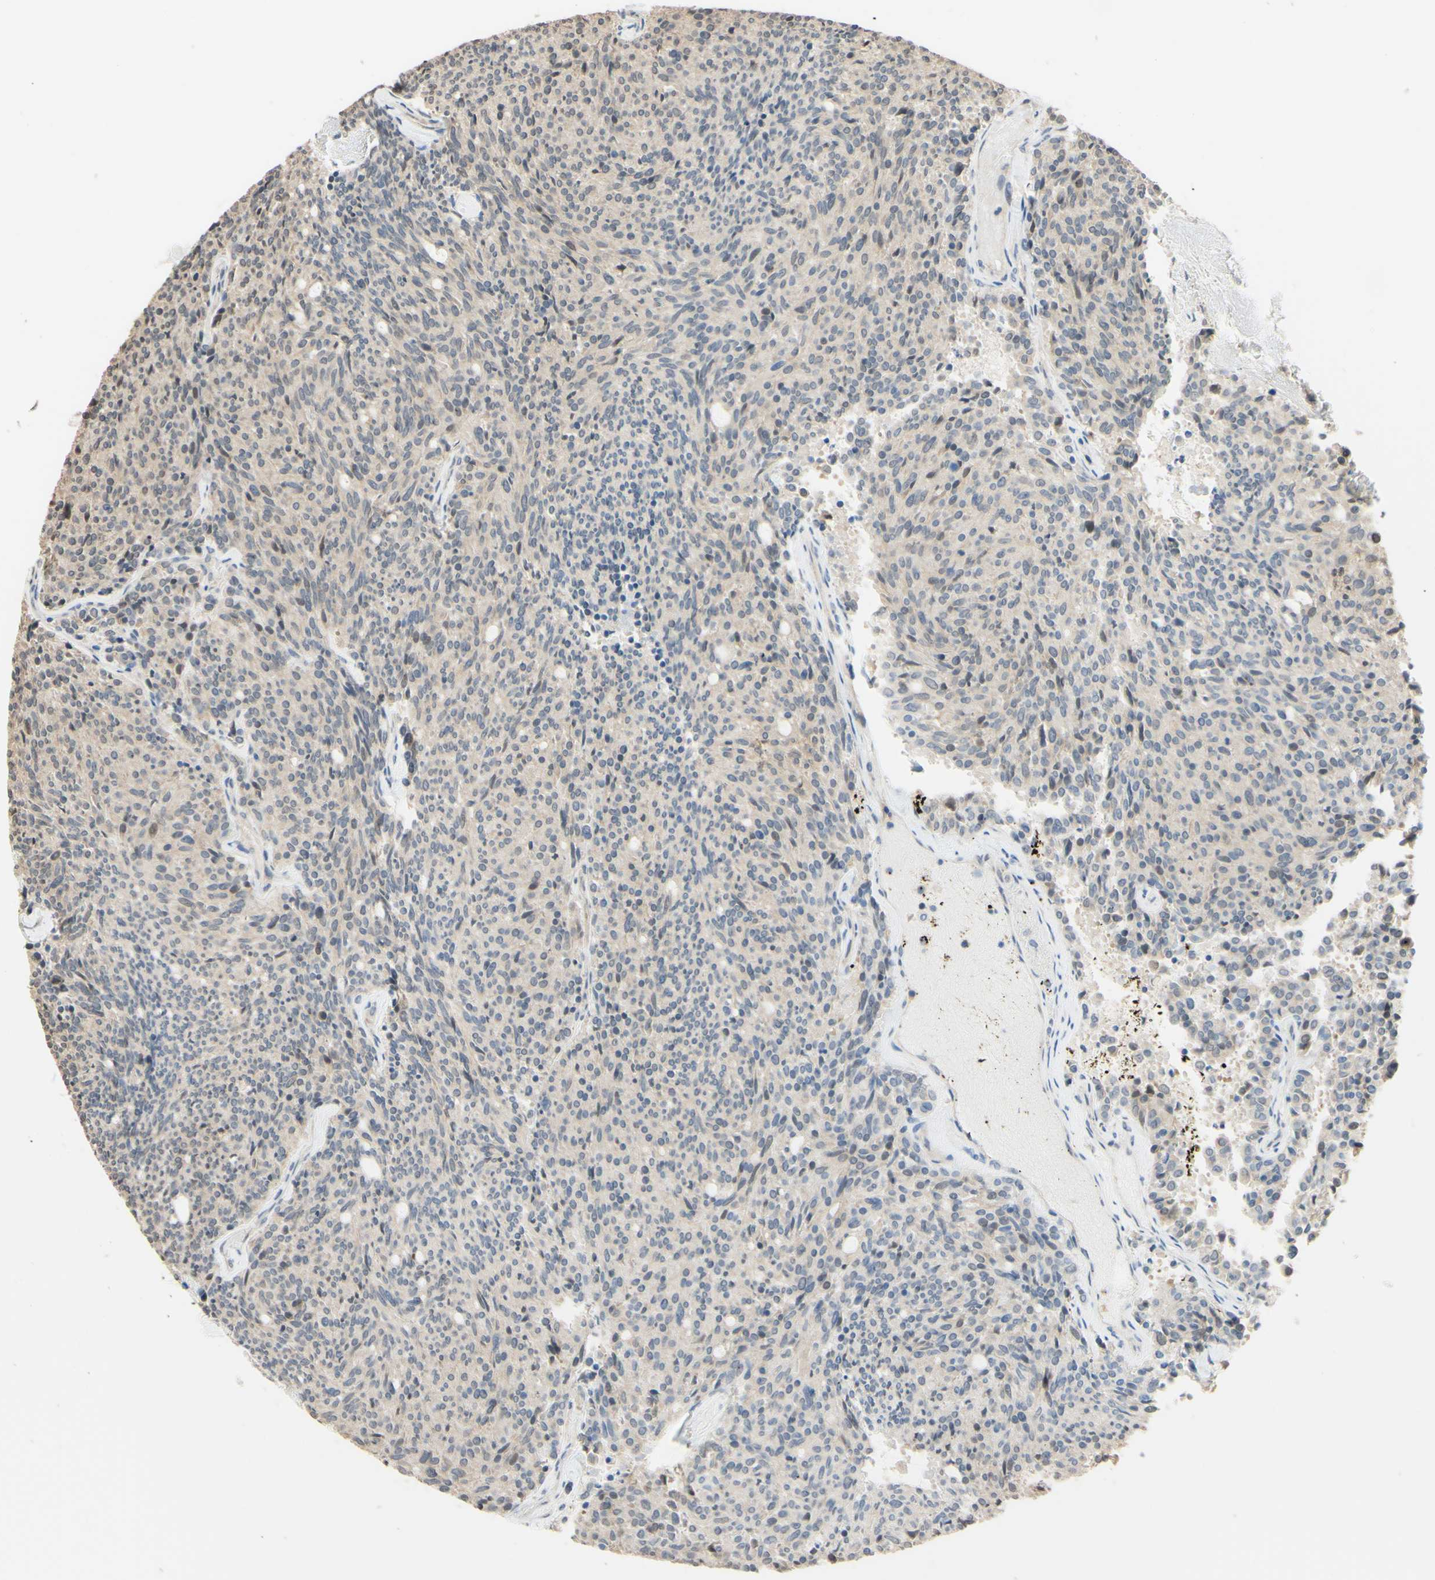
{"staining": {"intensity": "negative", "quantity": "none", "location": "none"}, "tissue": "carcinoid", "cell_type": "Tumor cells", "image_type": "cancer", "snomed": [{"axis": "morphology", "description": "Carcinoid, malignant, NOS"}, {"axis": "topography", "description": "Pancreas"}], "caption": "This is an immunohistochemistry (IHC) histopathology image of human carcinoid. There is no expression in tumor cells.", "gene": "SMIM19", "patient": {"sex": "female", "age": 54}}